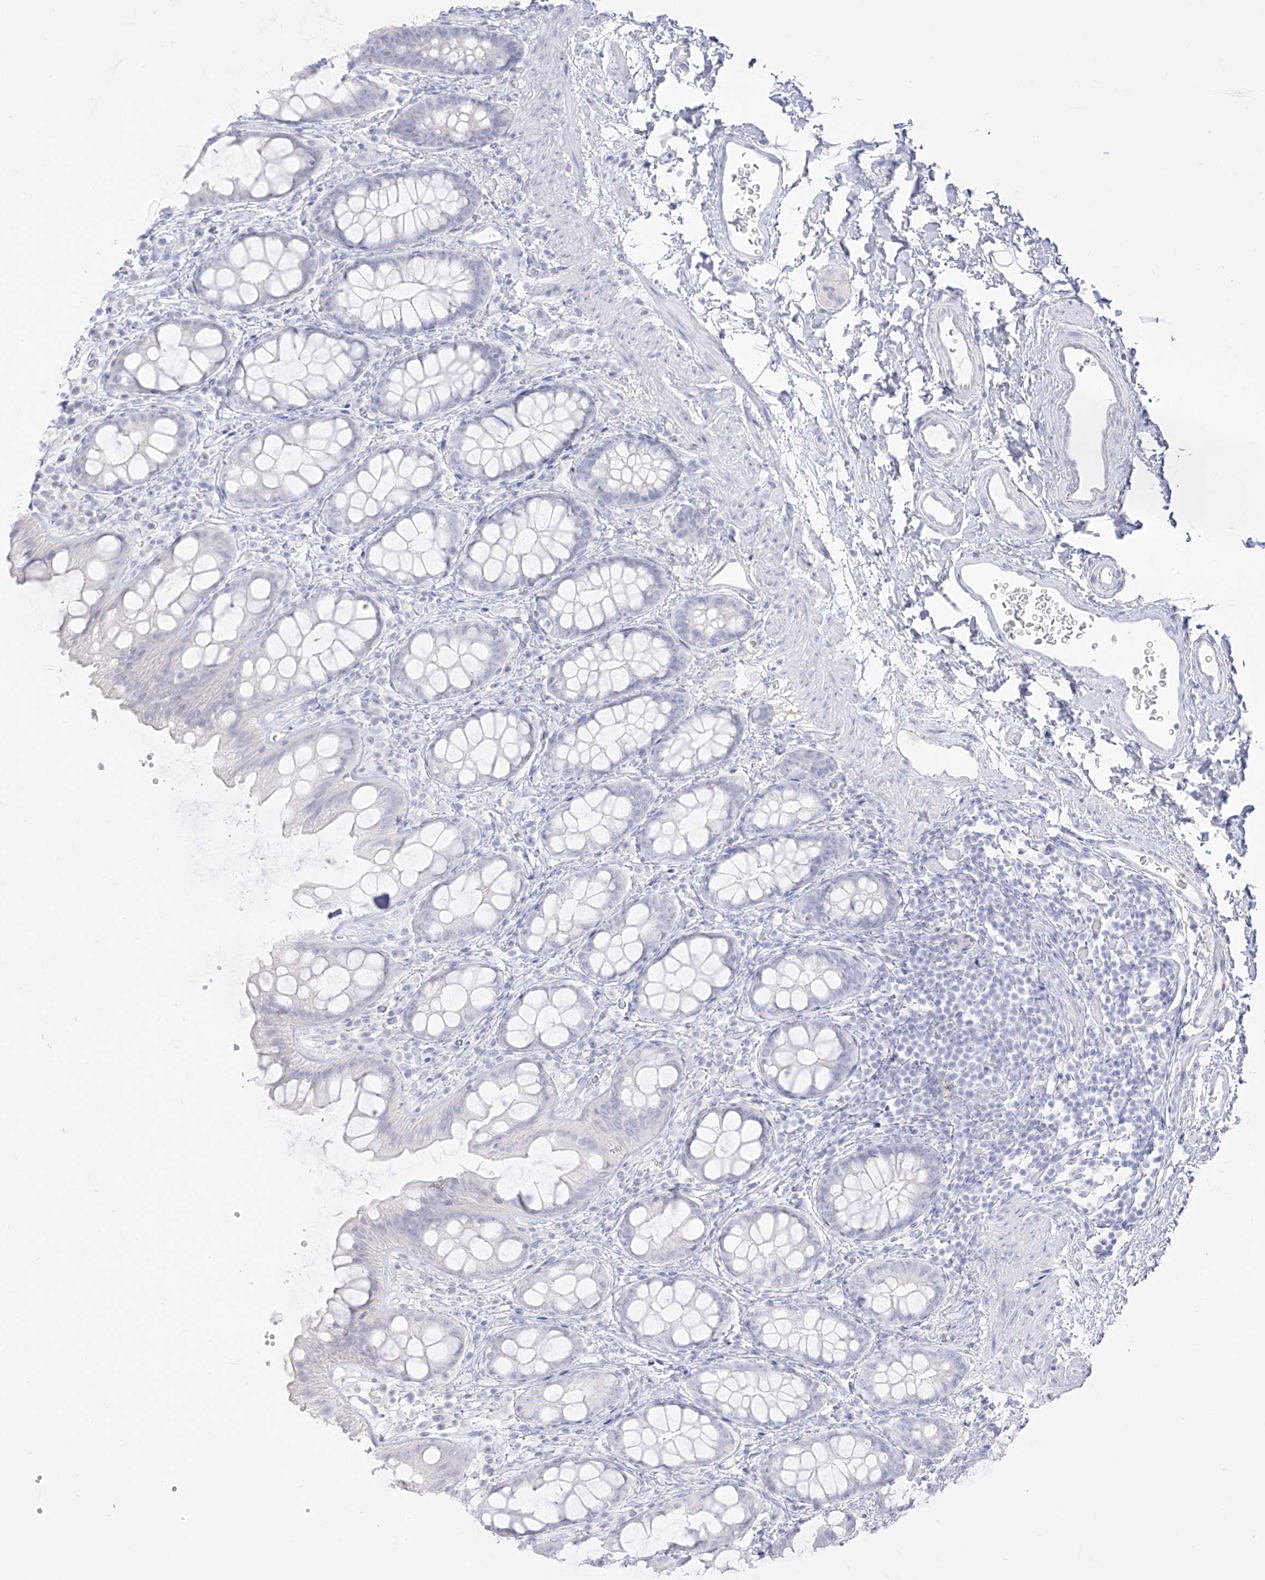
{"staining": {"intensity": "negative", "quantity": "none", "location": "none"}, "tissue": "rectum", "cell_type": "Glandular cells", "image_type": "normal", "snomed": [{"axis": "morphology", "description": "Normal tissue, NOS"}, {"axis": "topography", "description": "Rectum"}], "caption": "This is a photomicrograph of immunohistochemistry (IHC) staining of normal rectum, which shows no positivity in glandular cells.", "gene": "TGM4", "patient": {"sex": "female", "age": 65}}